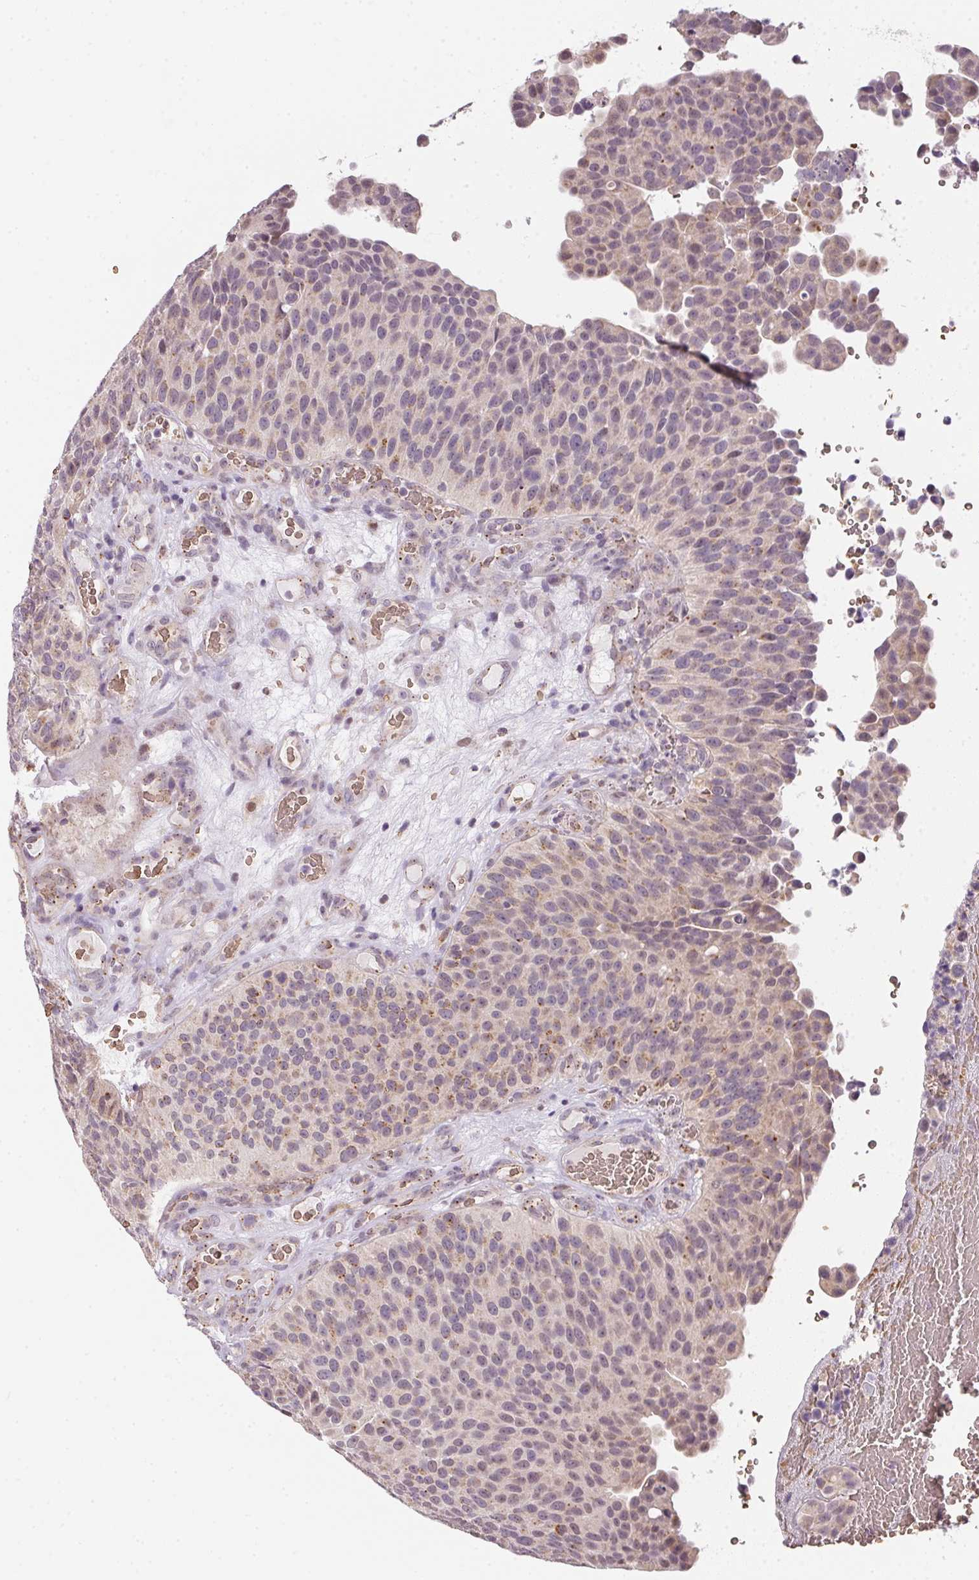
{"staining": {"intensity": "weak", "quantity": "25%-75%", "location": "cytoplasmic/membranous"}, "tissue": "urothelial cancer", "cell_type": "Tumor cells", "image_type": "cancer", "snomed": [{"axis": "morphology", "description": "Urothelial carcinoma, Low grade"}, {"axis": "topography", "description": "Urinary bladder"}], "caption": "Human urothelial cancer stained with a protein marker exhibits weak staining in tumor cells.", "gene": "METTL13", "patient": {"sex": "male", "age": 76}}